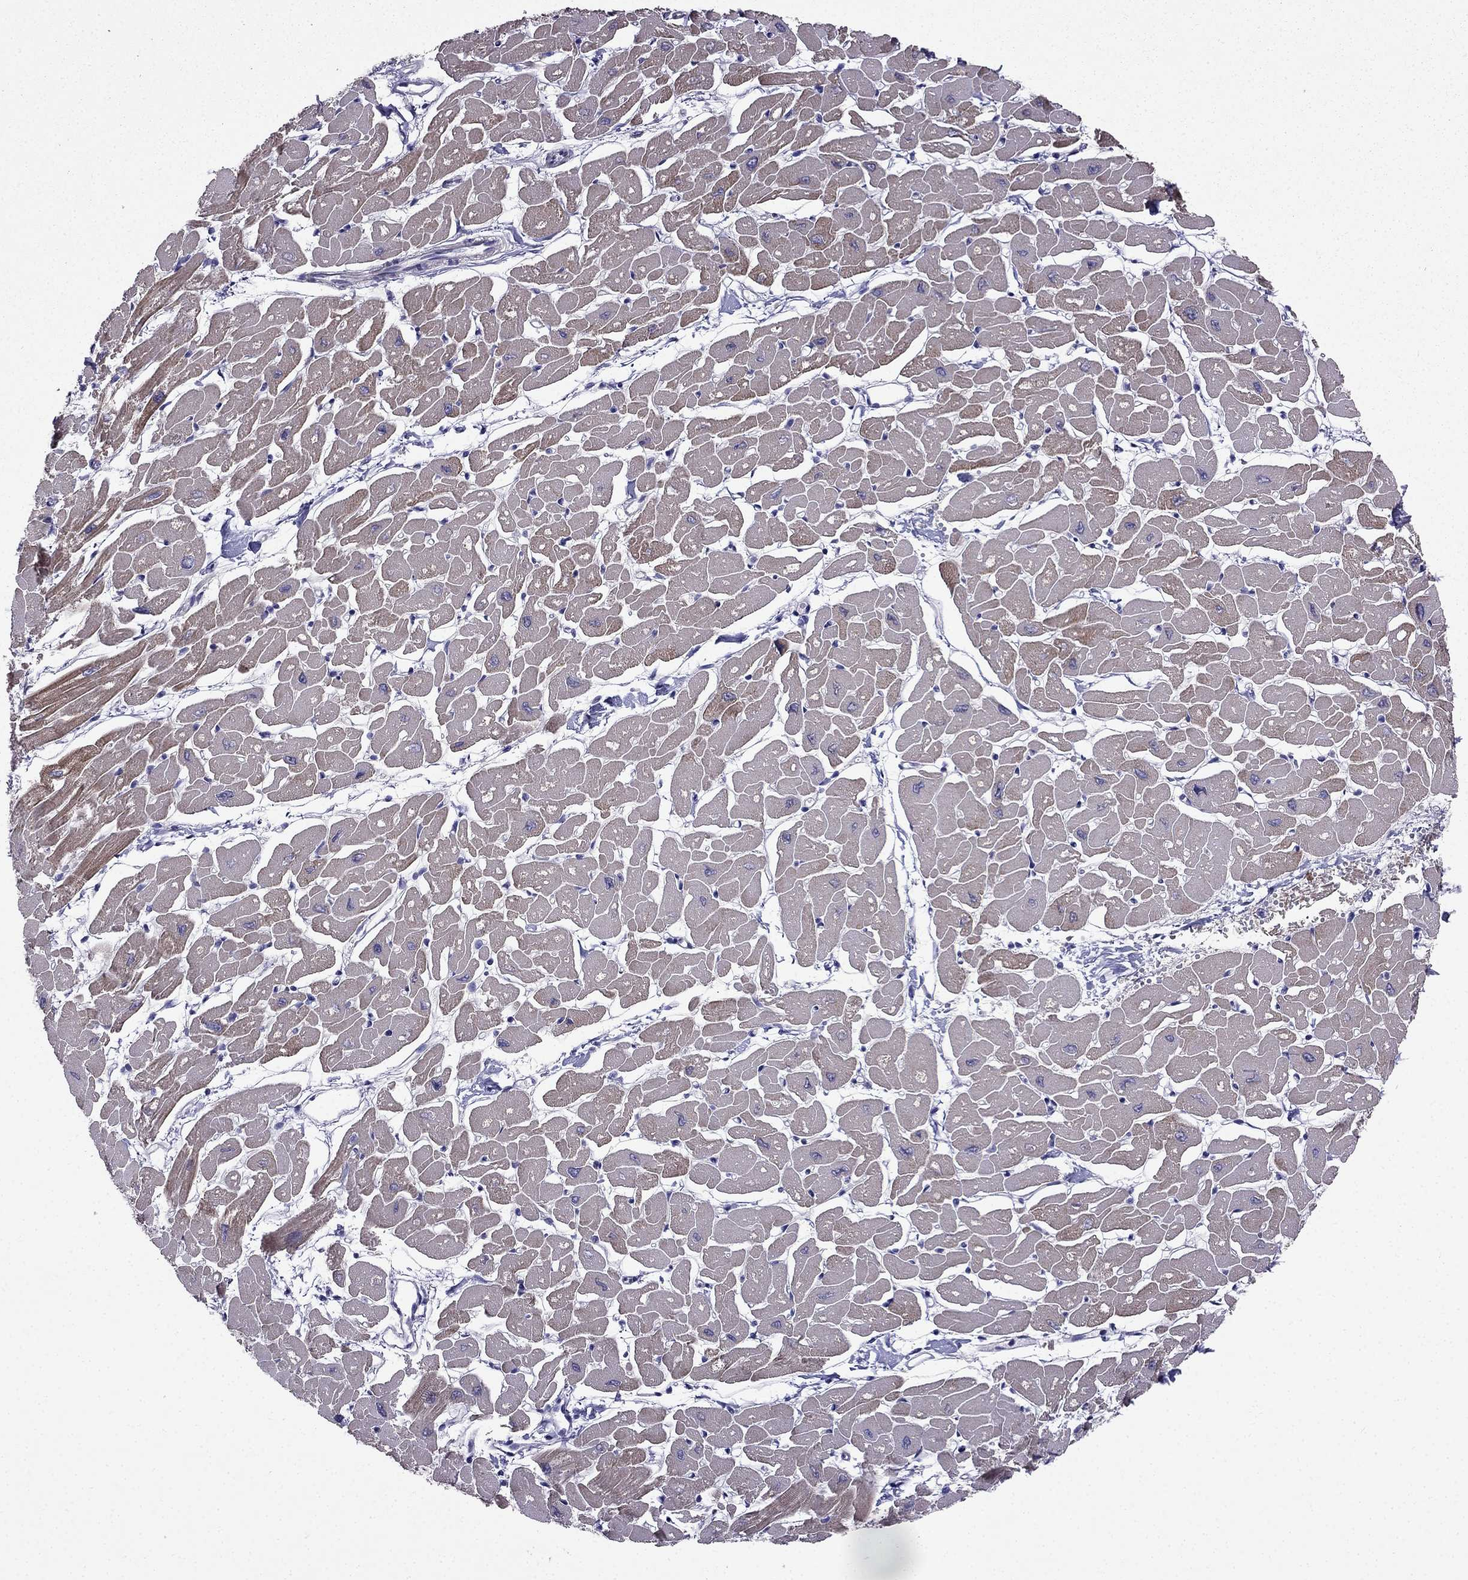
{"staining": {"intensity": "moderate", "quantity": "25%-75%", "location": "cytoplasmic/membranous"}, "tissue": "heart muscle", "cell_type": "Cardiomyocytes", "image_type": "normal", "snomed": [{"axis": "morphology", "description": "Normal tissue, NOS"}, {"axis": "topography", "description": "Heart"}], "caption": "Immunohistochemical staining of benign human heart muscle demonstrates moderate cytoplasmic/membranous protein positivity in approximately 25%-75% of cardiomyocytes. (DAB (3,3'-diaminobenzidine) IHC, brown staining for protein, blue staining for nuclei).", "gene": "AS3MT", "patient": {"sex": "male", "age": 57}}